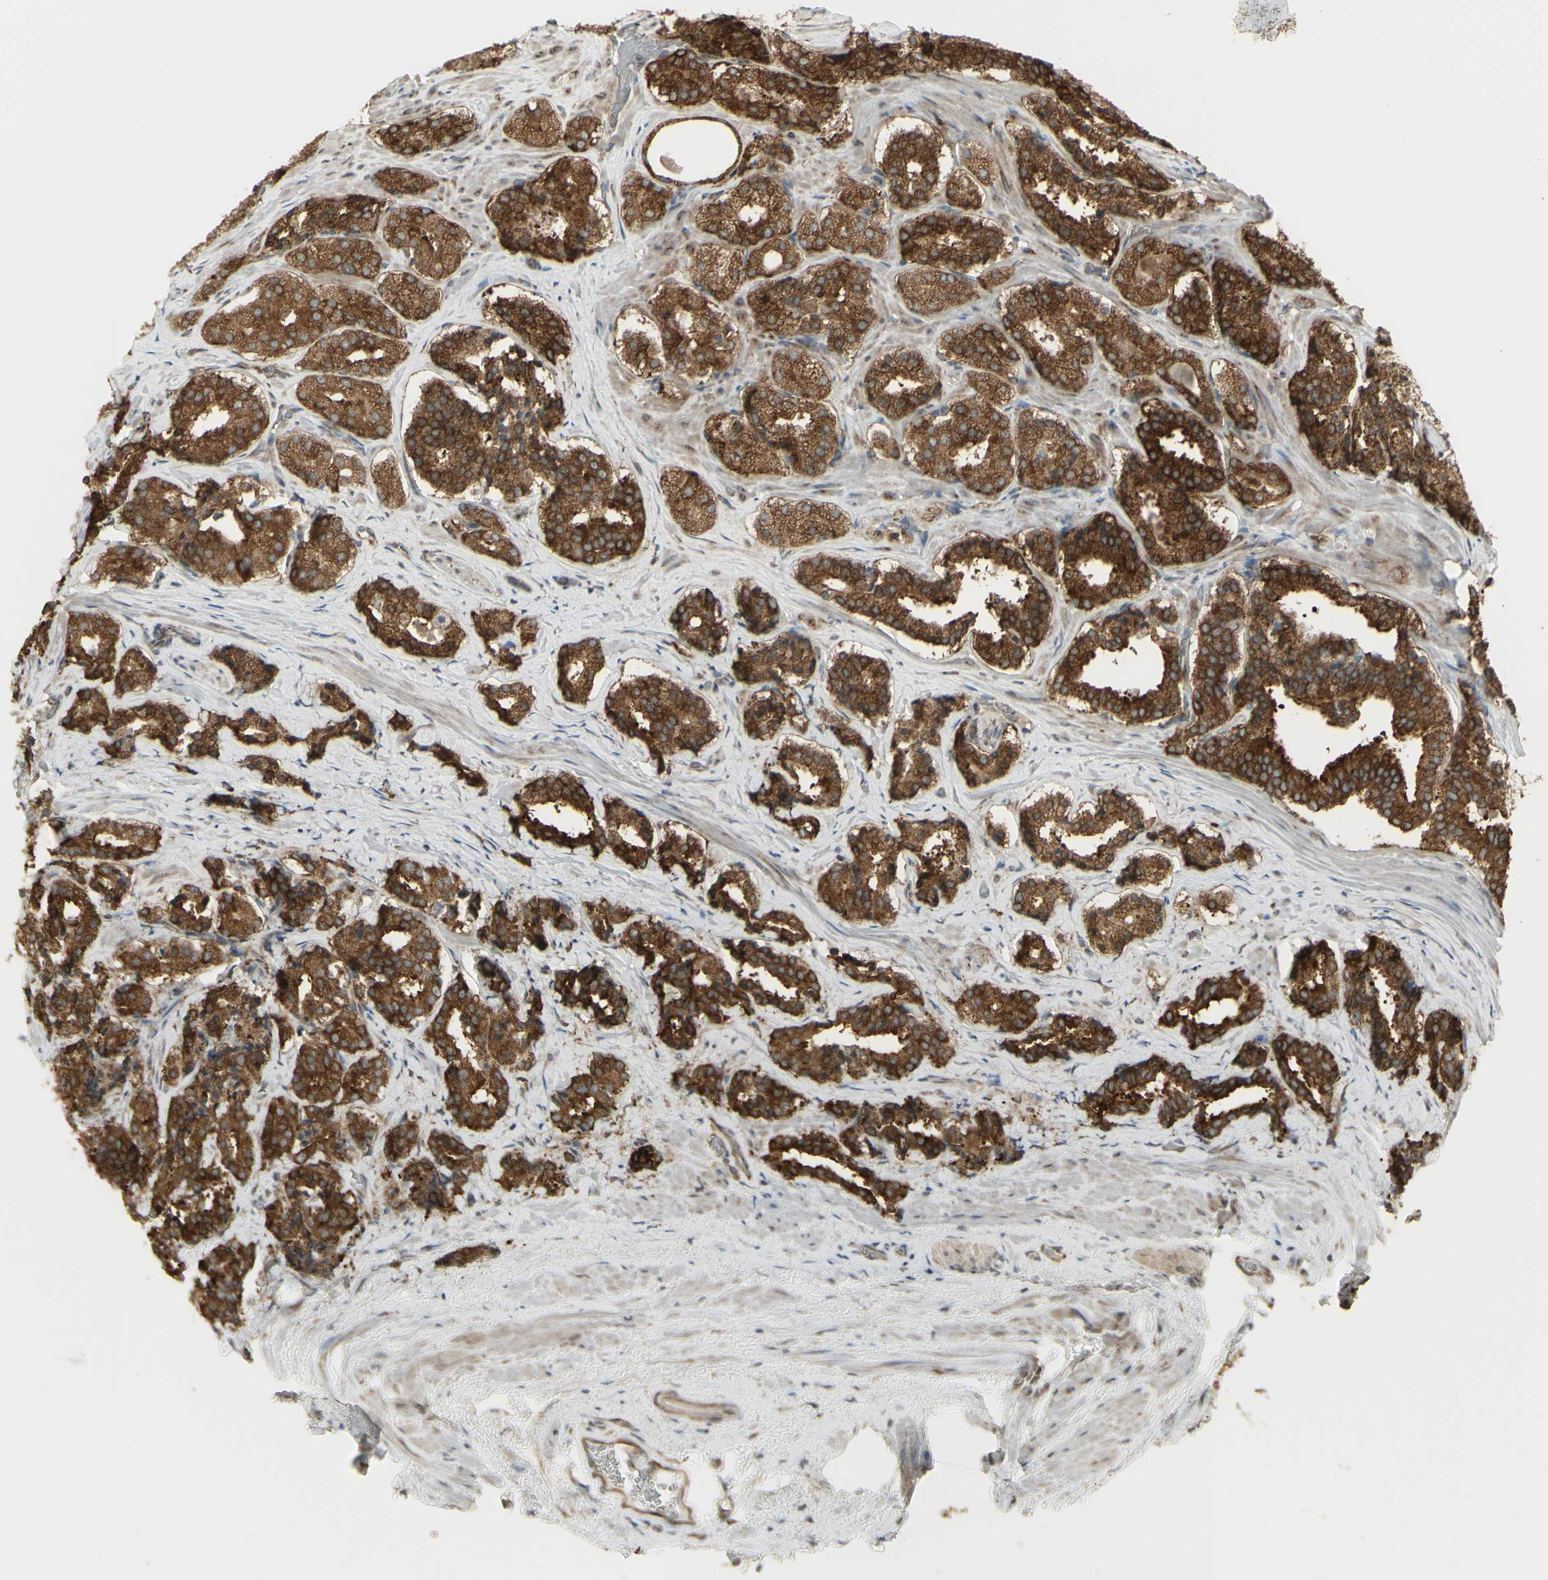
{"staining": {"intensity": "strong", "quantity": ">75%", "location": "cytoplasmic/membranous"}, "tissue": "prostate cancer", "cell_type": "Tumor cells", "image_type": "cancer", "snomed": [{"axis": "morphology", "description": "Adenocarcinoma, High grade"}, {"axis": "topography", "description": "Prostate"}], "caption": "Human prostate cancer stained for a protein (brown) exhibits strong cytoplasmic/membranous positive positivity in about >75% of tumor cells.", "gene": "FKBP3", "patient": {"sex": "male", "age": 60}}